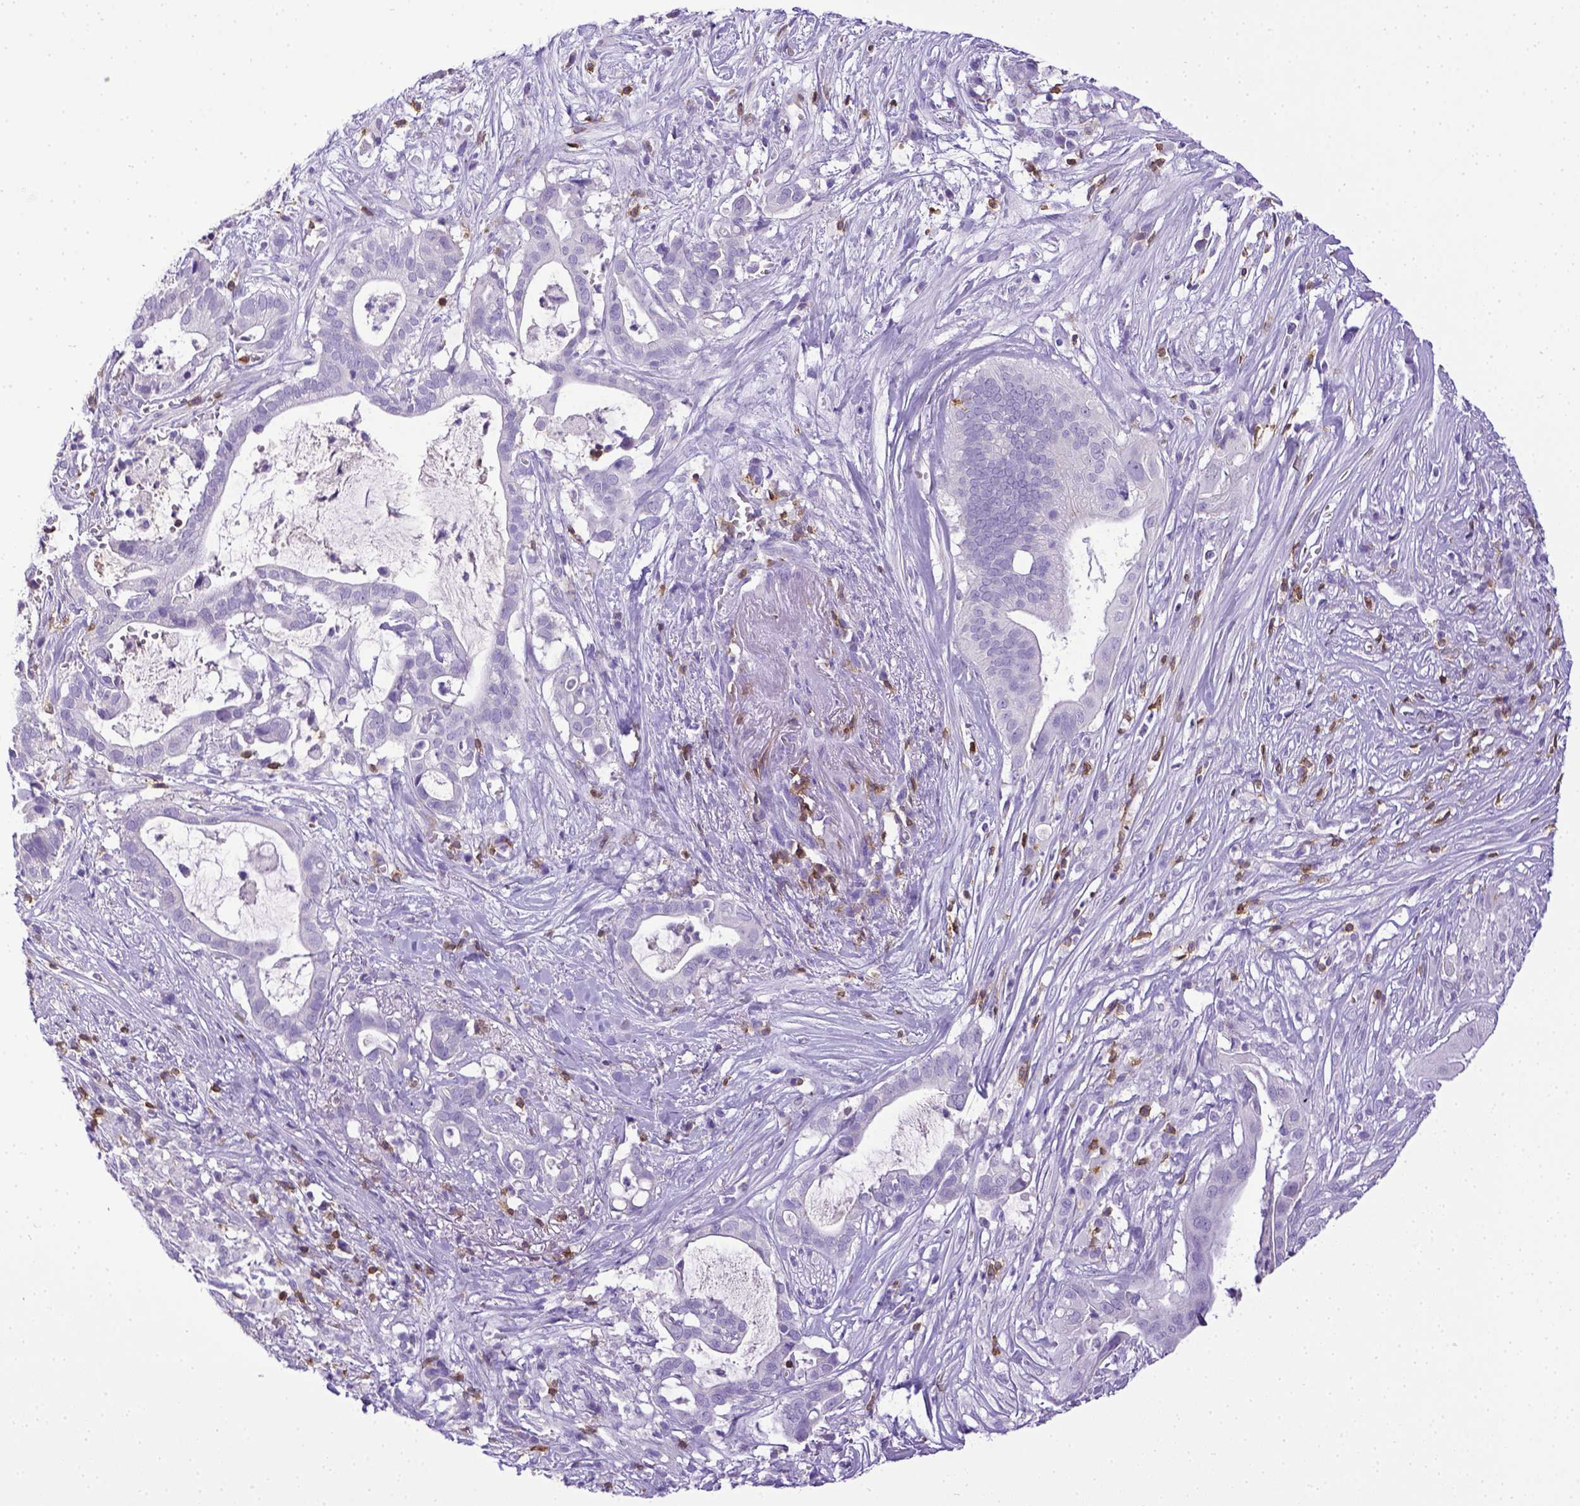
{"staining": {"intensity": "negative", "quantity": "none", "location": "none"}, "tissue": "pancreatic cancer", "cell_type": "Tumor cells", "image_type": "cancer", "snomed": [{"axis": "morphology", "description": "Adenocarcinoma, NOS"}, {"axis": "topography", "description": "Pancreas"}], "caption": "DAB (3,3'-diaminobenzidine) immunohistochemical staining of pancreatic cancer (adenocarcinoma) shows no significant staining in tumor cells.", "gene": "CD3E", "patient": {"sex": "male", "age": 61}}